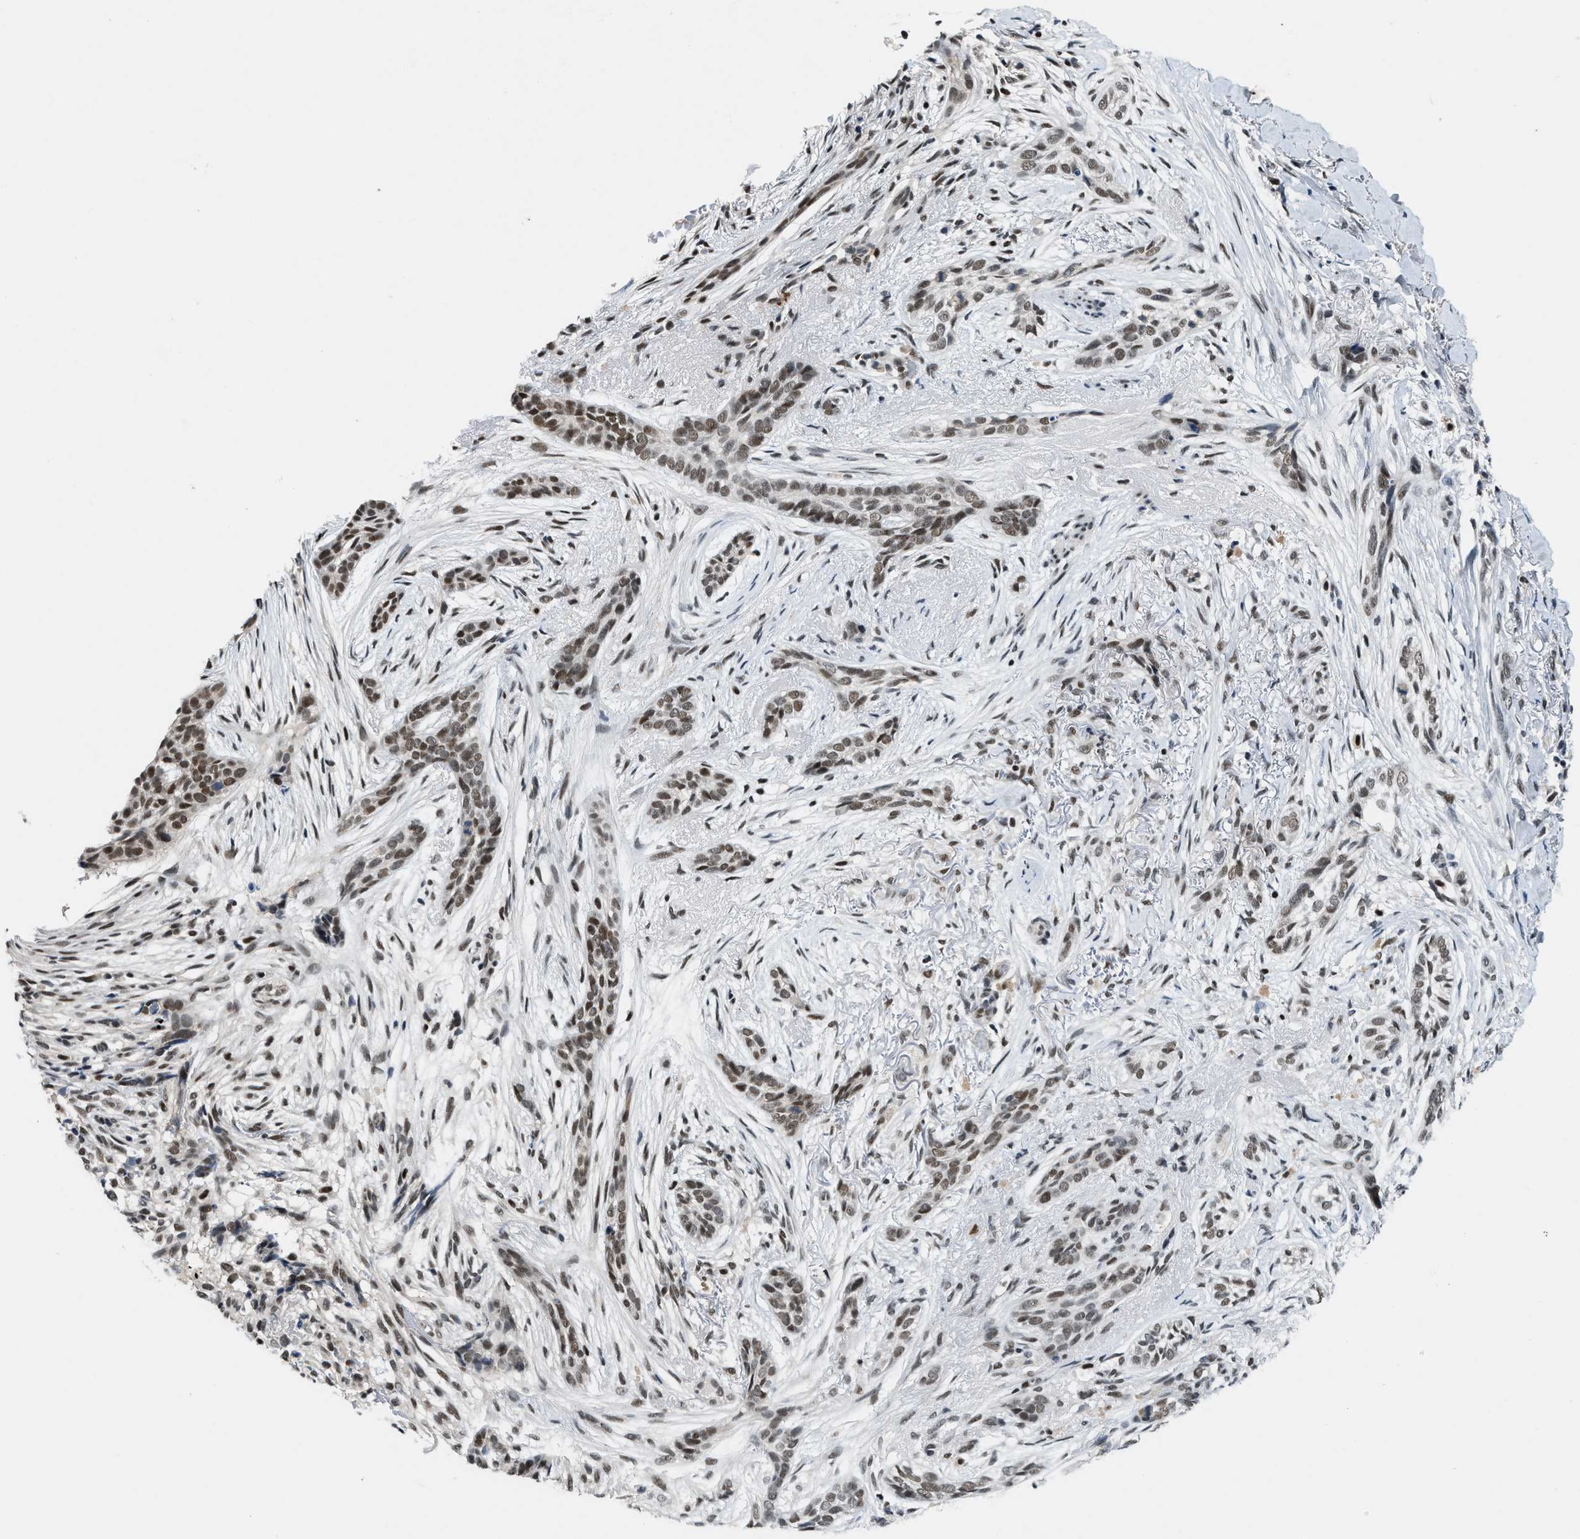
{"staining": {"intensity": "moderate", "quantity": ">75%", "location": "nuclear"}, "tissue": "skin cancer", "cell_type": "Tumor cells", "image_type": "cancer", "snomed": [{"axis": "morphology", "description": "Basal cell carcinoma"}, {"axis": "topography", "description": "Skin"}], "caption": "About >75% of tumor cells in skin cancer (basal cell carcinoma) display moderate nuclear protein positivity as visualized by brown immunohistochemical staining.", "gene": "NCOA1", "patient": {"sex": "female", "age": 88}}